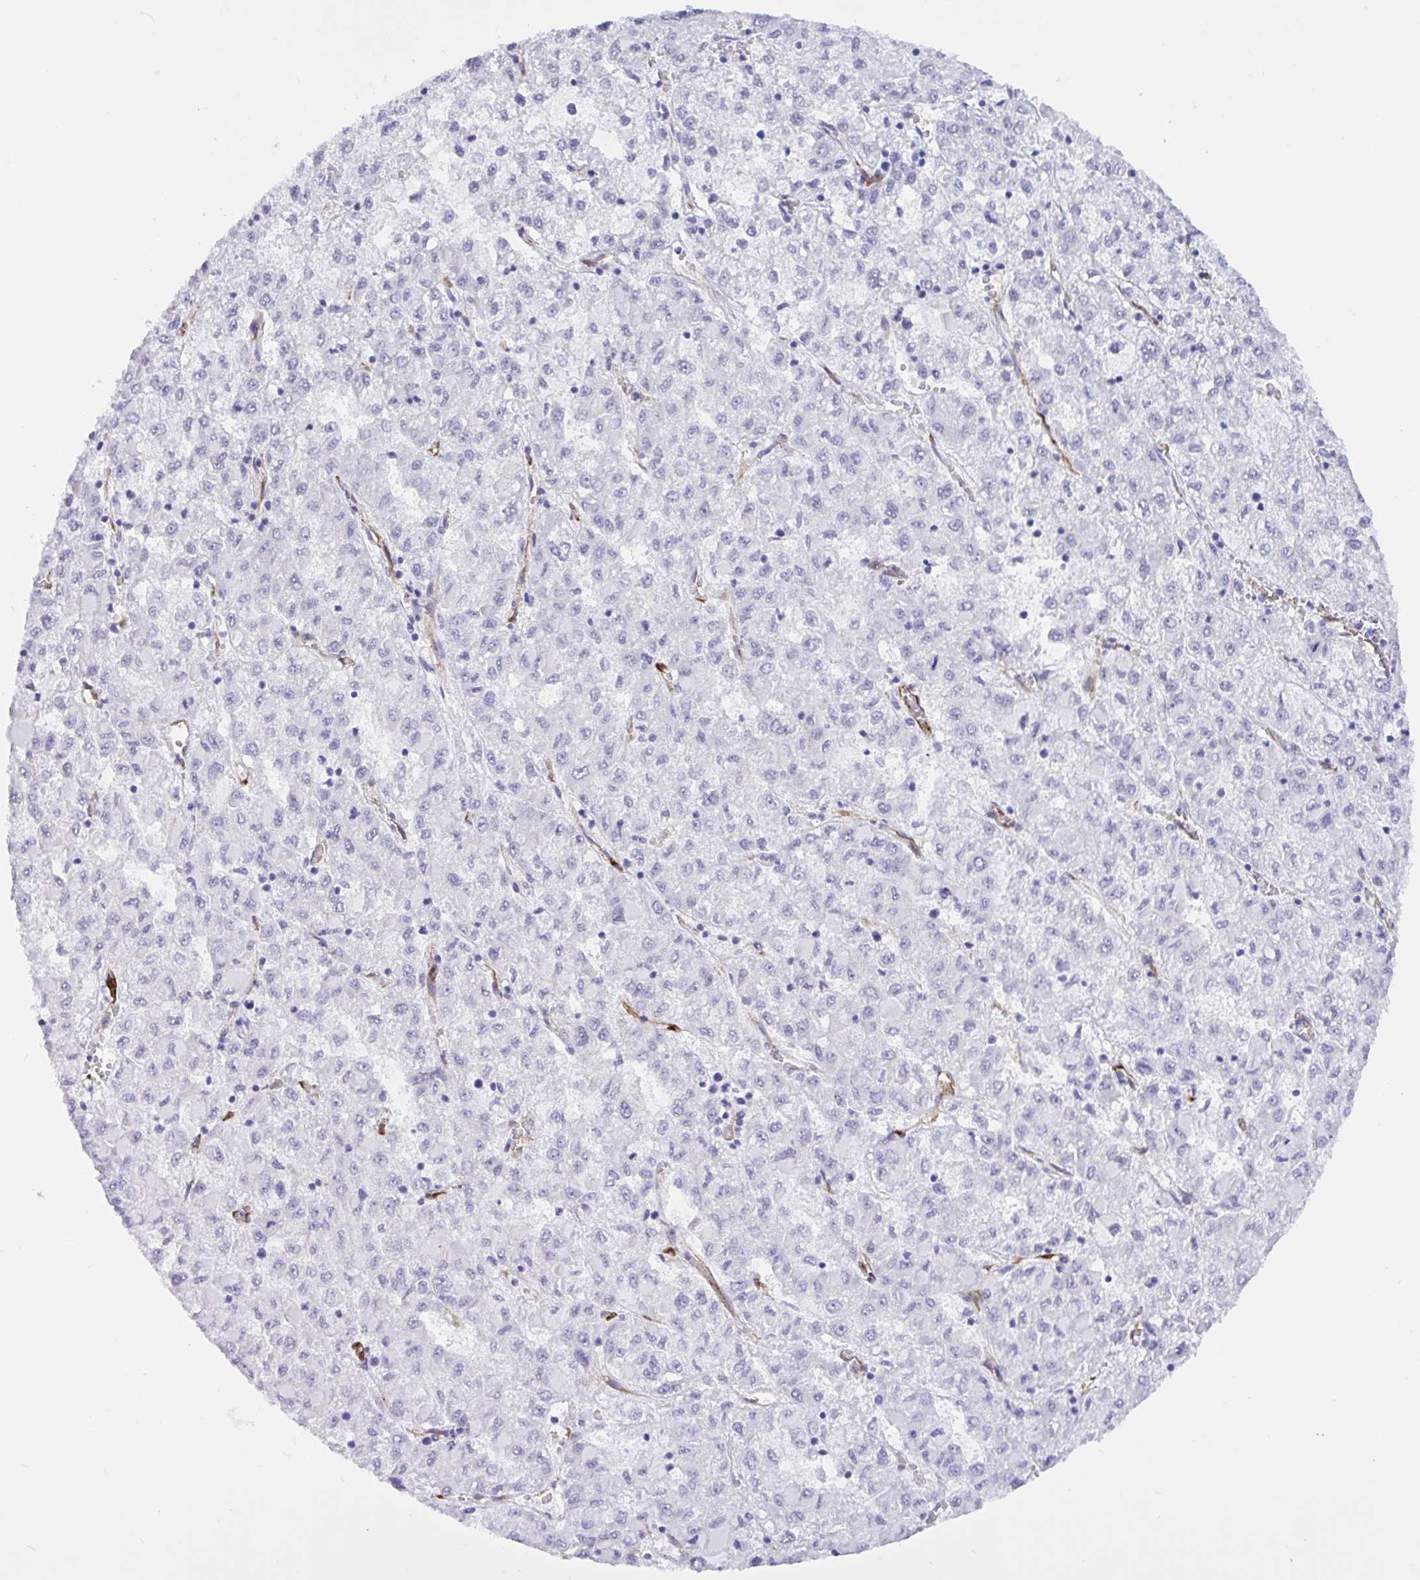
{"staining": {"intensity": "negative", "quantity": "none", "location": "none"}, "tissue": "liver cancer", "cell_type": "Tumor cells", "image_type": "cancer", "snomed": [{"axis": "morphology", "description": "Carcinoma, Hepatocellular, NOS"}, {"axis": "topography", "description": "Liver"}], "caption": "DAB (3,3'-diaminobenzidine) immunohistochemical staining of liver cancer reveals no significant staining in tumor cells. The staining was performed using DAB to visualize the protein expression in brown, while the nuclei were stained in blue with hematoxylin (Magnification: 20x).", "gene": "EML1", "patient": {"sex": "male", "age": 40}}